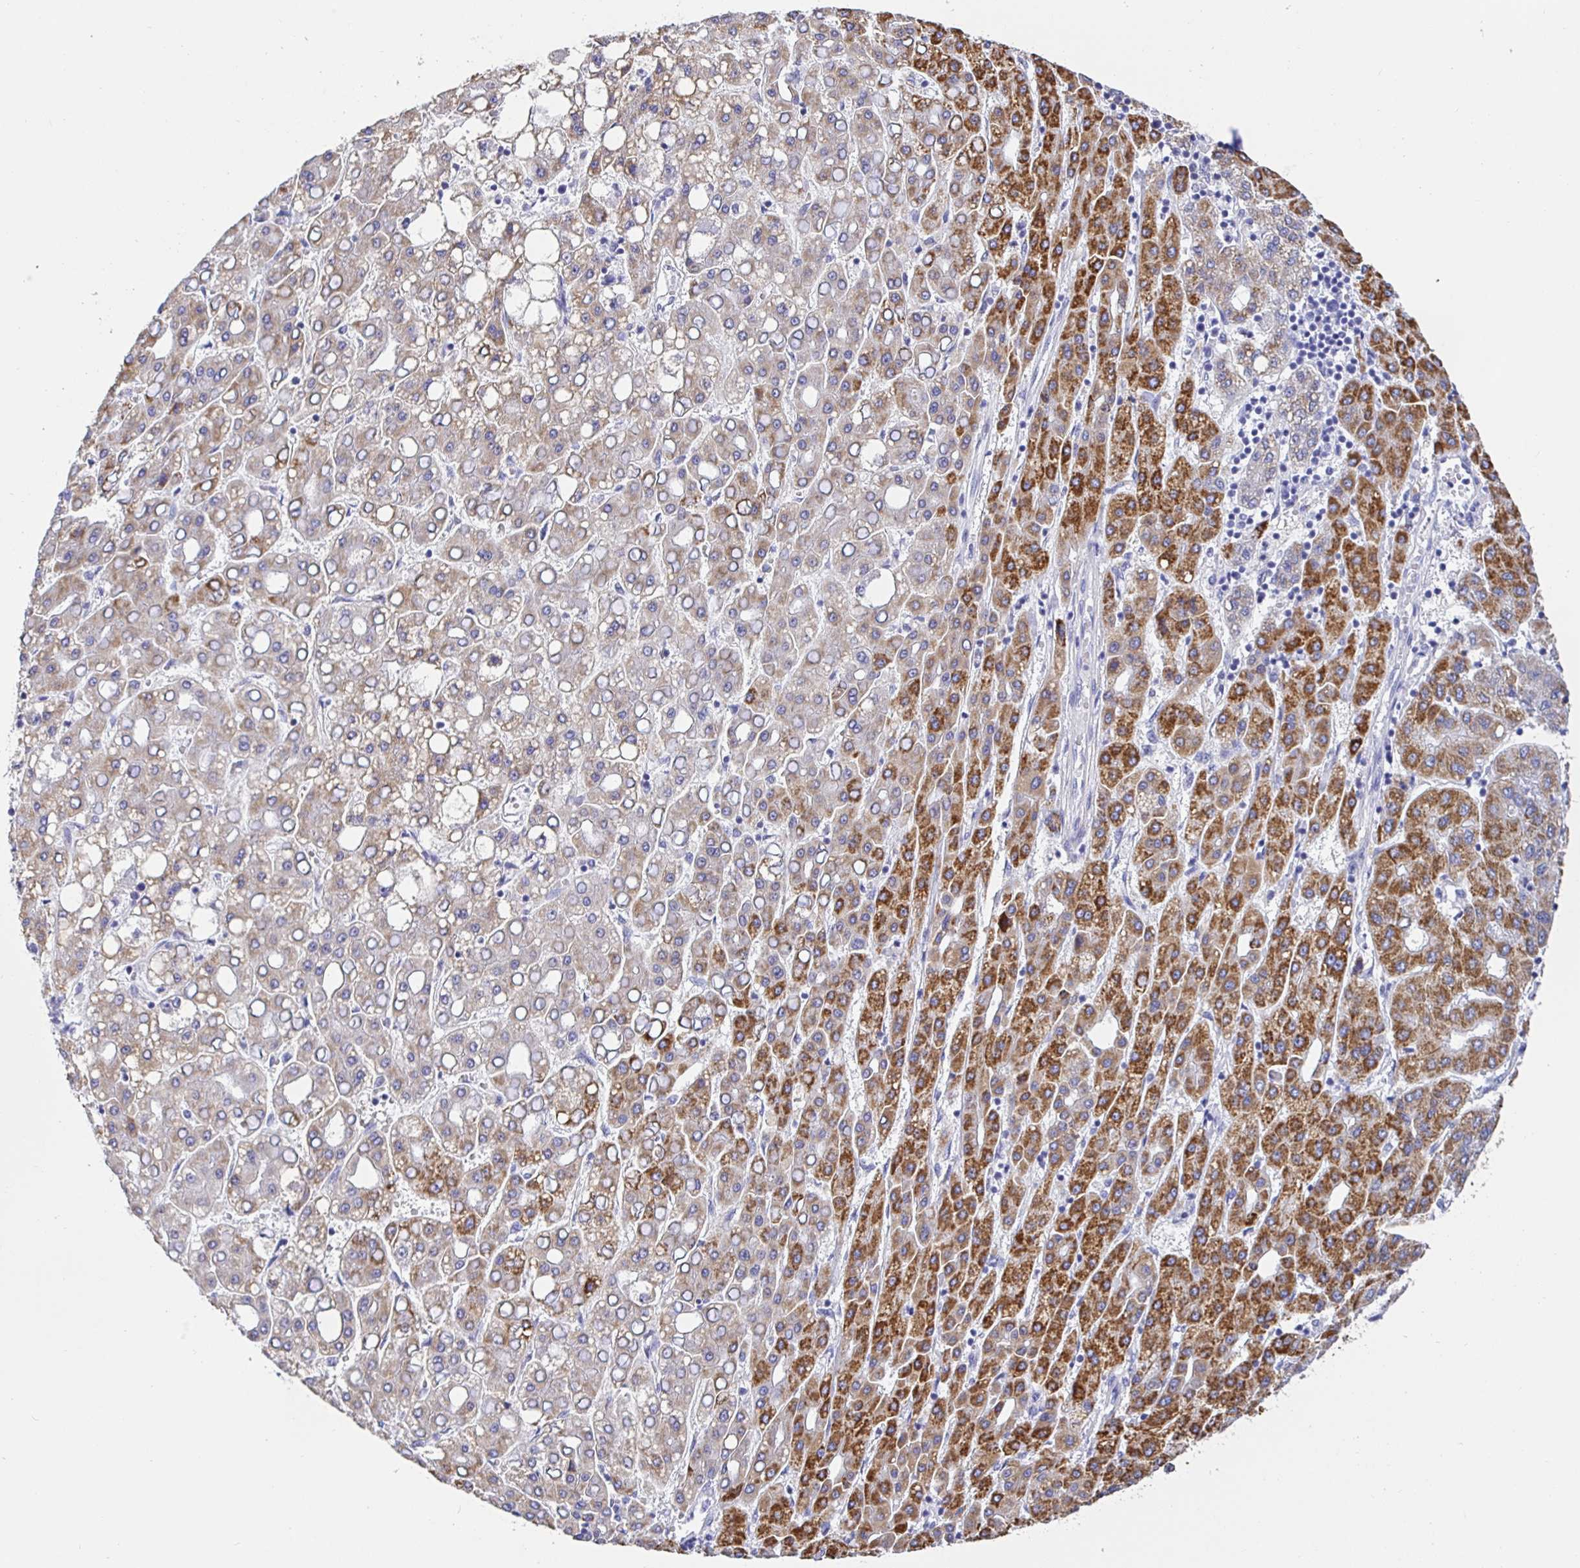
{"staining": {"intensity": "strong", "quantity": "<25%", "location": "cytoplasmic/membranous"}, "tissue": "liver cancer", "cell_type": "Tumor cells", "image_type": "cancer", "snomed": [{"axis": "morphology", "description": "Carcinoma, Hepatocellular, NOS"}, {"axis": "topography", "description": "Liver"}], "caption": "Tumor cells exhibit strong cytoplasmic/membranous positivity in about <25% of cells in hepatocellular carcinoma (liver). Immunohistochemistry stains the protein in brown and the nuclei are stained blue.", "gene": "MAOA", "patient": {"sex": "male", "age": 65}}